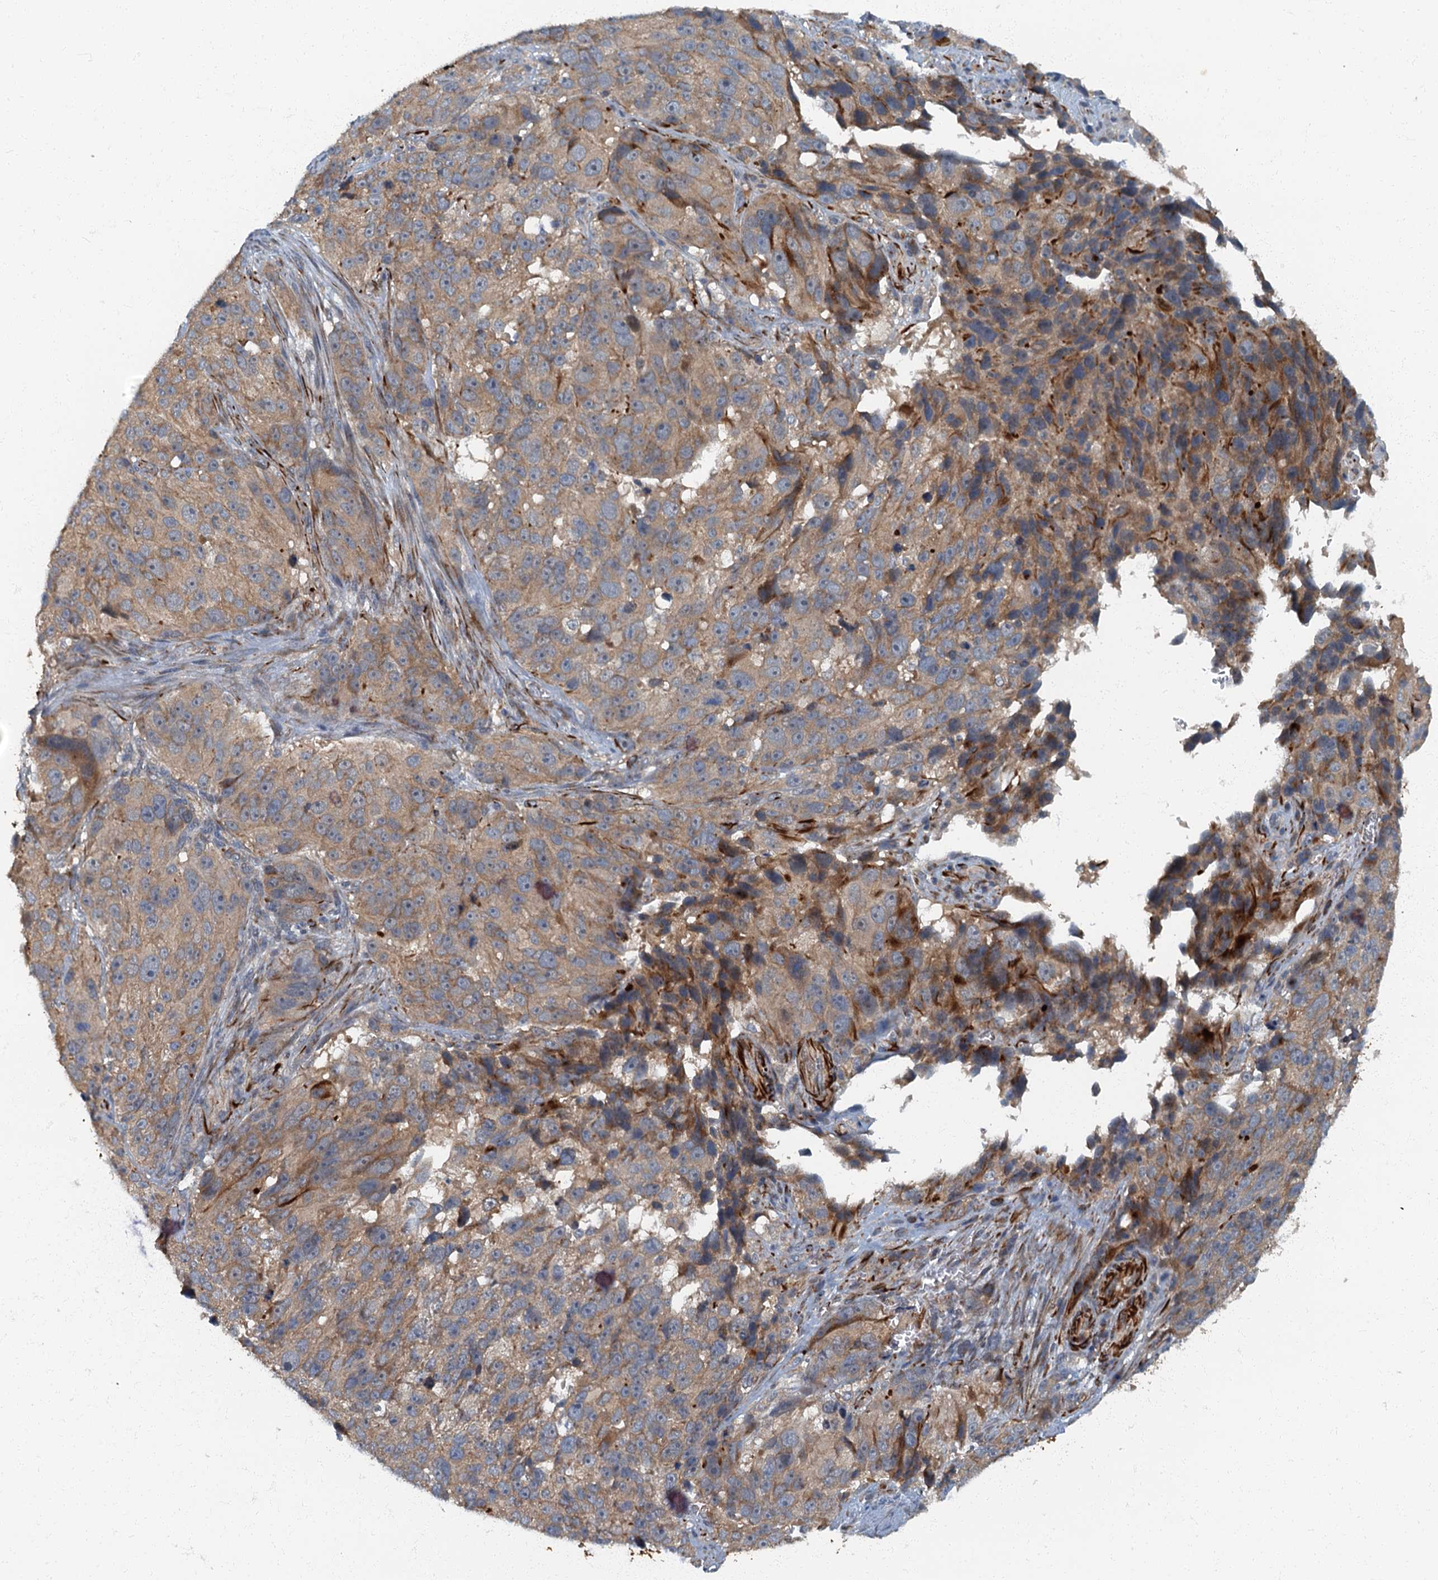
{"staining": {"intensity": "weak", "quantity": ">75%", "location": "cytoplasmic/membranous"}, "tissue": "melanoma", "cell_type": "Tumor cells", "image_type": "cancer", "snomed": [{"axis": "morphology", "description": "Malignant melanoma, NOS"}, {"axis": "topography", "description": "Skin"}], "caption": "Immunohistochemical staining of human malignant melanoma exhibits weak cytoplasmic/membranous protein expression in approximately >75% of tumor cells. (DAB IHC with brightfield microscopy, high magnification).", "gene": "ARL11", "patient": {"sex": "male", "age": 84}}